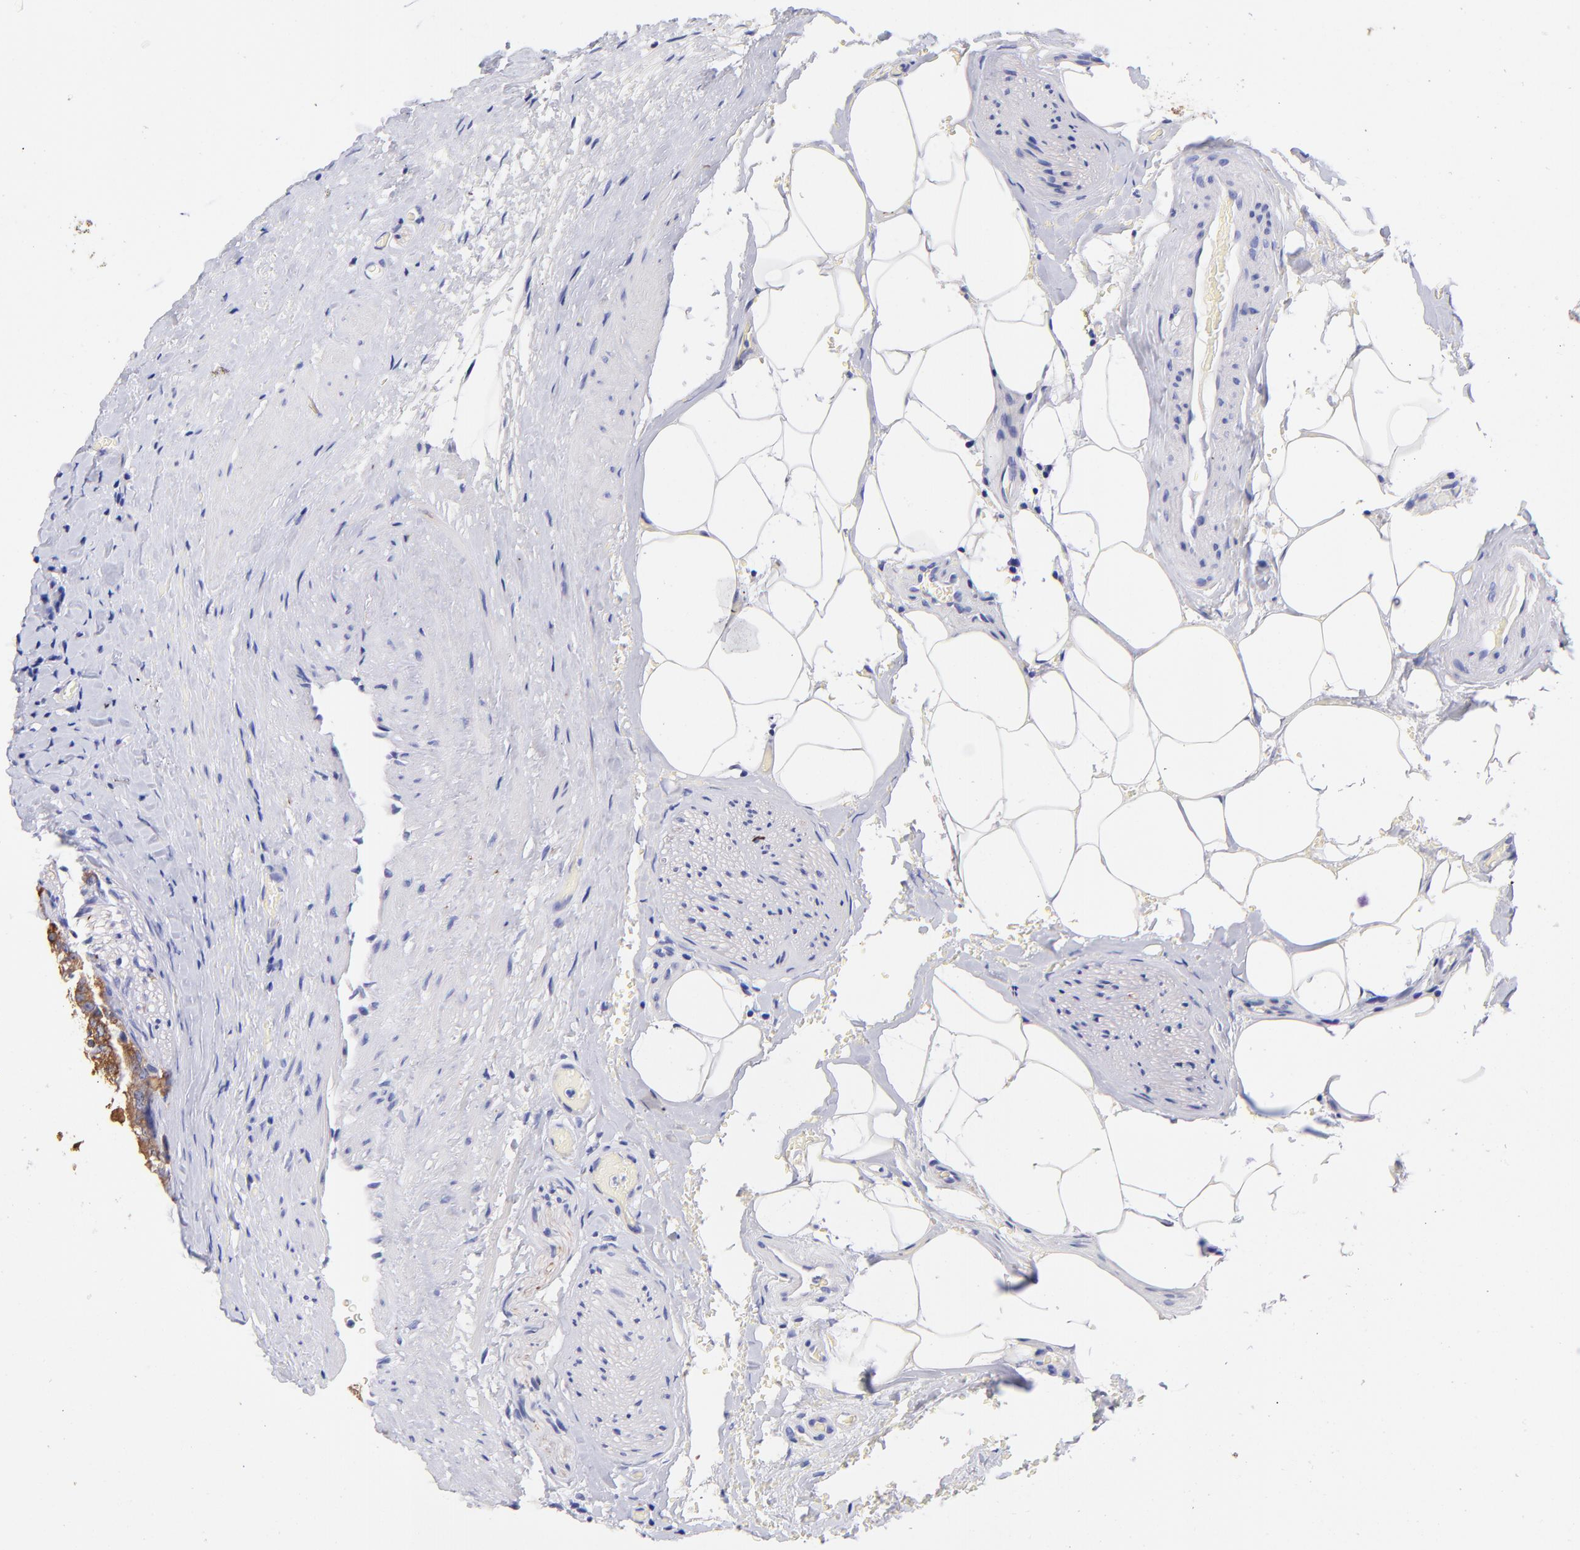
{"staining": {"intensity": "strong", "quantity": ">75%", "location": "cytoplasmic/membranous"}, "tissue": "prostate cancer", "cell_type": "Tumor cells", "image_type": "cancer", "snomed": [{"axis": "morphology", "description": "Adenocarcinoma, Medium grade"}, {"axis": "topography", "description": "Prostate"}], "caption": "IHC (DAB (3,3'-diaminobenzidine)) staining of prostate cancer exhibits strong cytoplasmic/membranous protein expression in about >75% of tumor cells.", "gene": "RAB3B", "patient": {"sex": "male", "age": 59}}